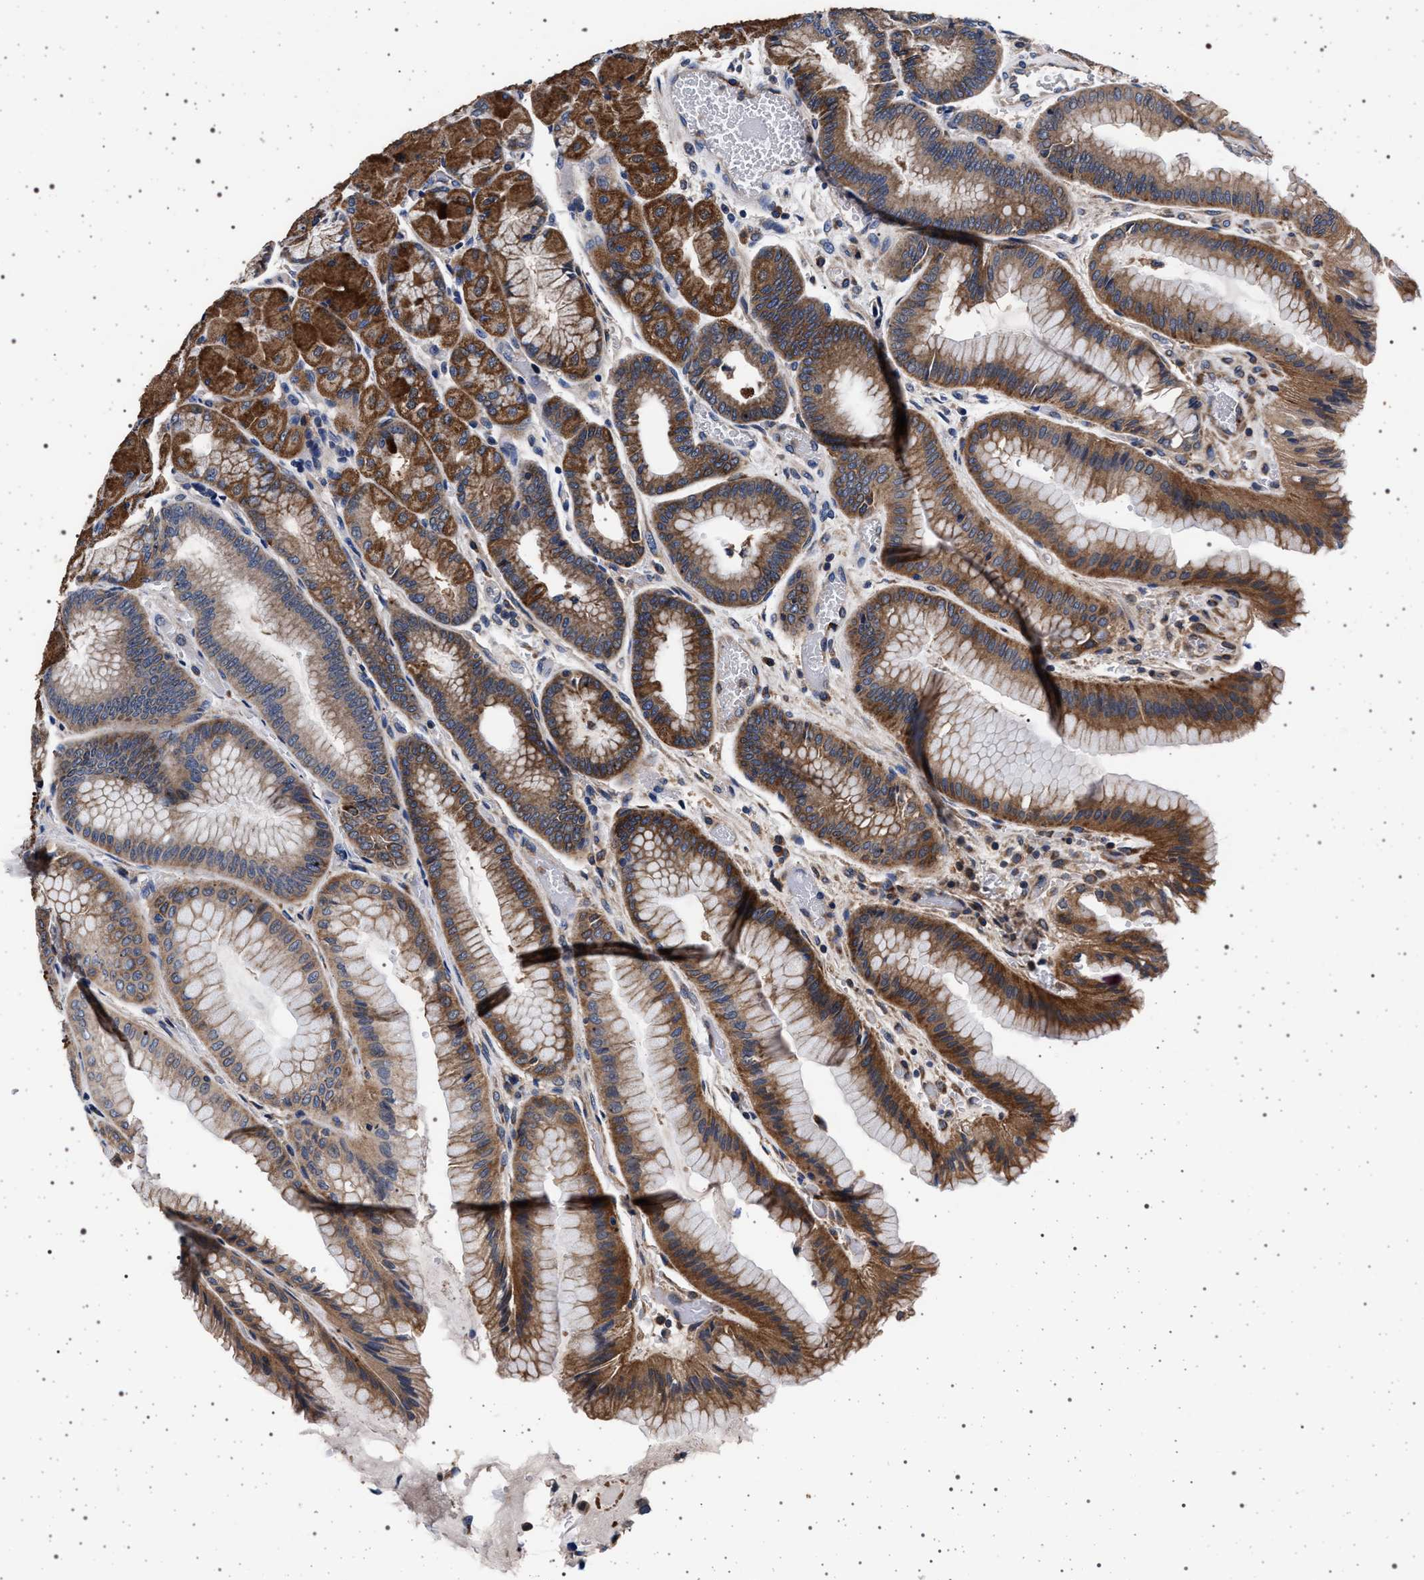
{"staining": {"intensity": "strong", "quantity": ">75%", "location": "cytoplasmic/membranous"}, "tissue": "stomach", "cell_type": "Glandular cells", "image_type": "normal", "snomed": [{"axis": "morphology", "description": "Normal tissue, NOS"}, {"axis": "morphology", "description": "Carcinoid, malignant, NOS"}, {"axis": "topography", "description": "Stomach, upper"}], "caption": "Immunohistochemical staining of normal stomach displays strong cytoplasmic/membranous protein positivity in about >75% of glandular cells. The staining was performed using DAB, with brown indicating positive protein expression. Nuclei are stained blue with hematoxylin.", "gene": "MAP3K2", "patient": {"sex": "male", "age": 39}}